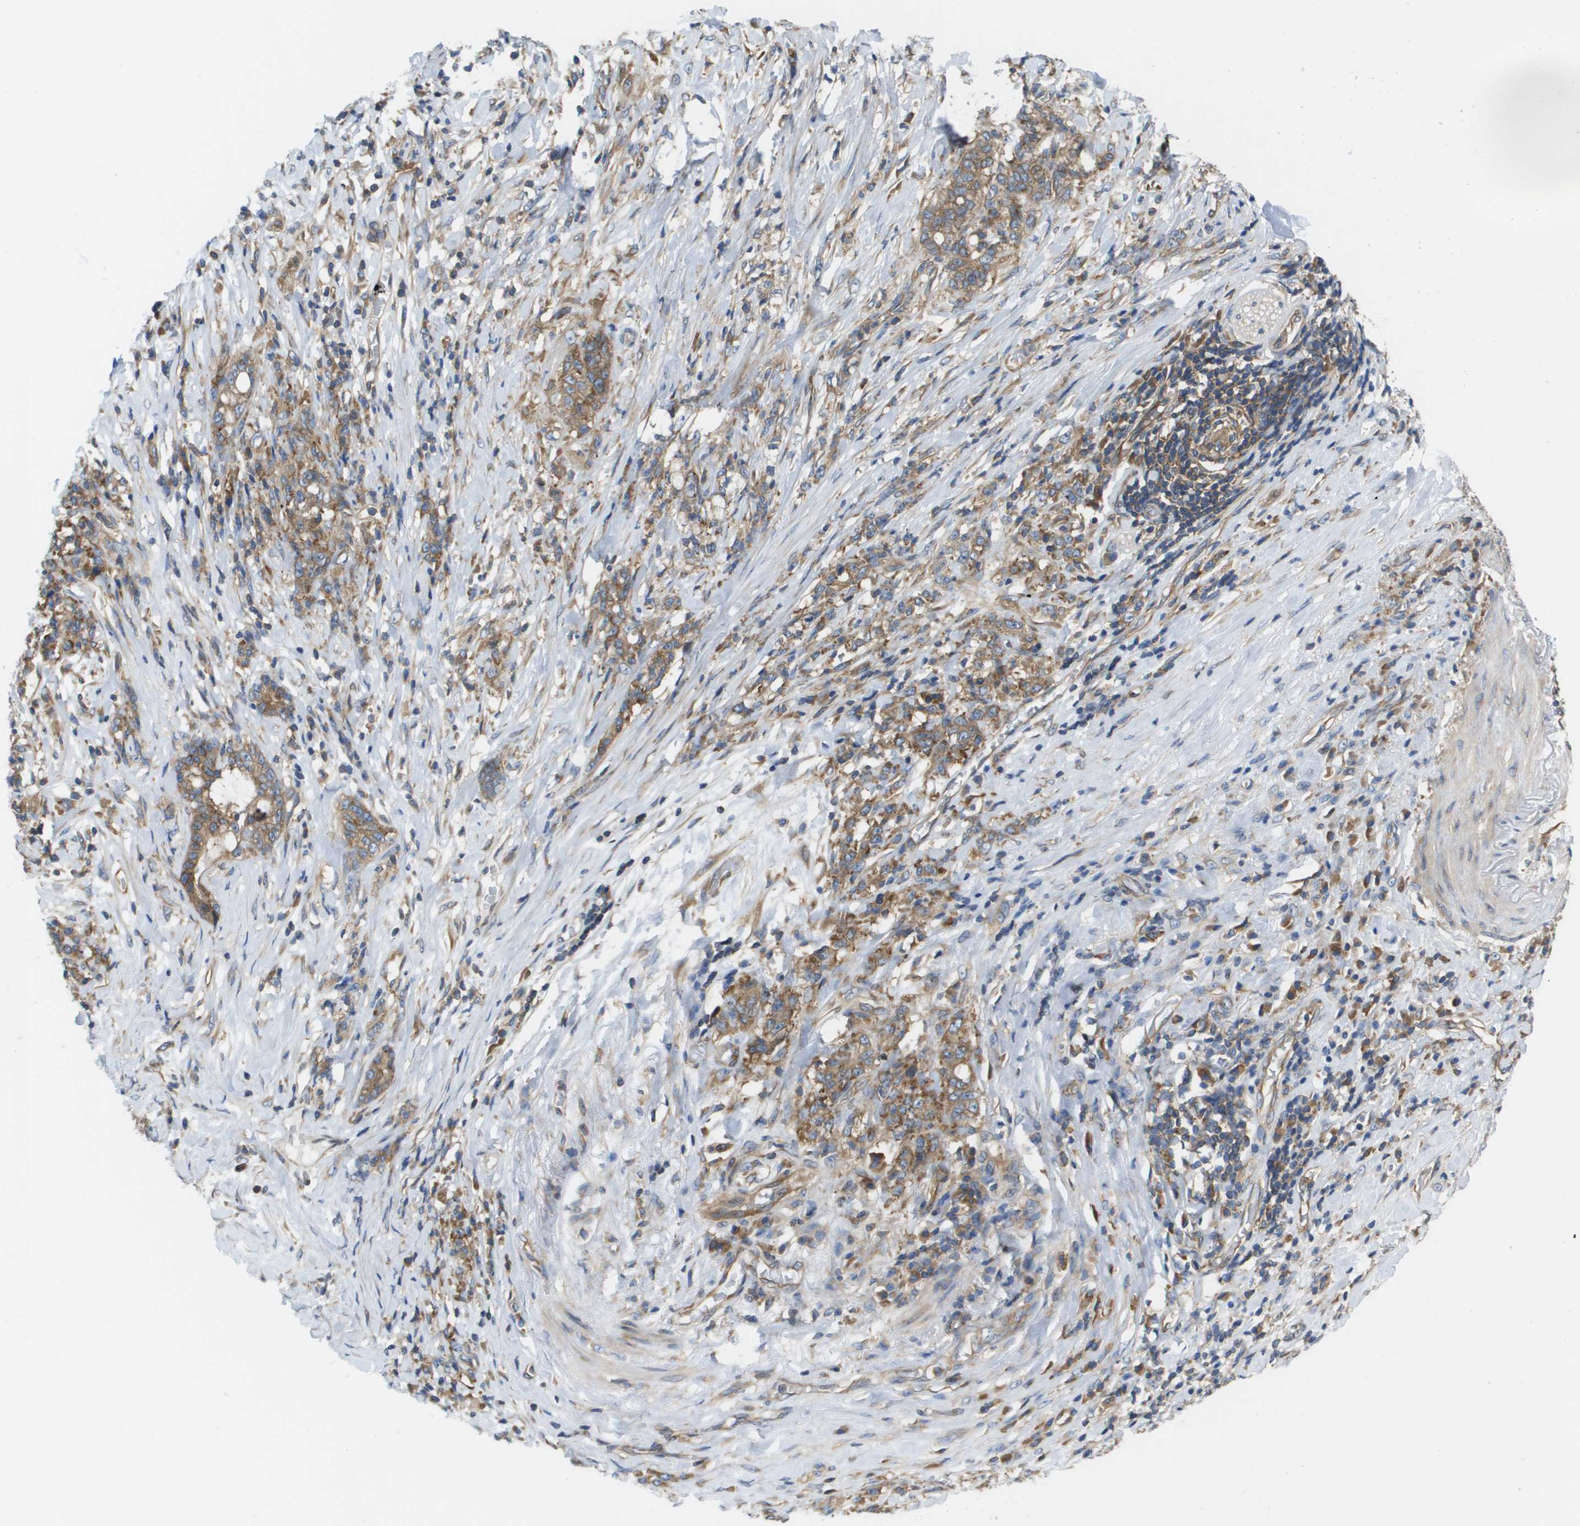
{"staining": {"intensity": "moderate", "quantity": "25%-75%", "location": "cytoplasmic/membranous"}, "tissue": "stomach cancer", "cell_type": "Tumor cells", "image_type": "cancer", "snomed": [{"axis": "morphology", "description": "Adenocarcinoma, NOS"}, {"axis": "topography", "description": "Stomach, lower"}], "caption": "The photomicrograph reveals staining of stomach adenocarcinoma, revealing moderate cytoplasmic/membranous protein staining (brown color) within tumor cells. The protein of interest is shown in brown color, while the nuclei are stained blue.", "gene": "EIF4G2", "patient": {"sex": "male", "age": 88}}